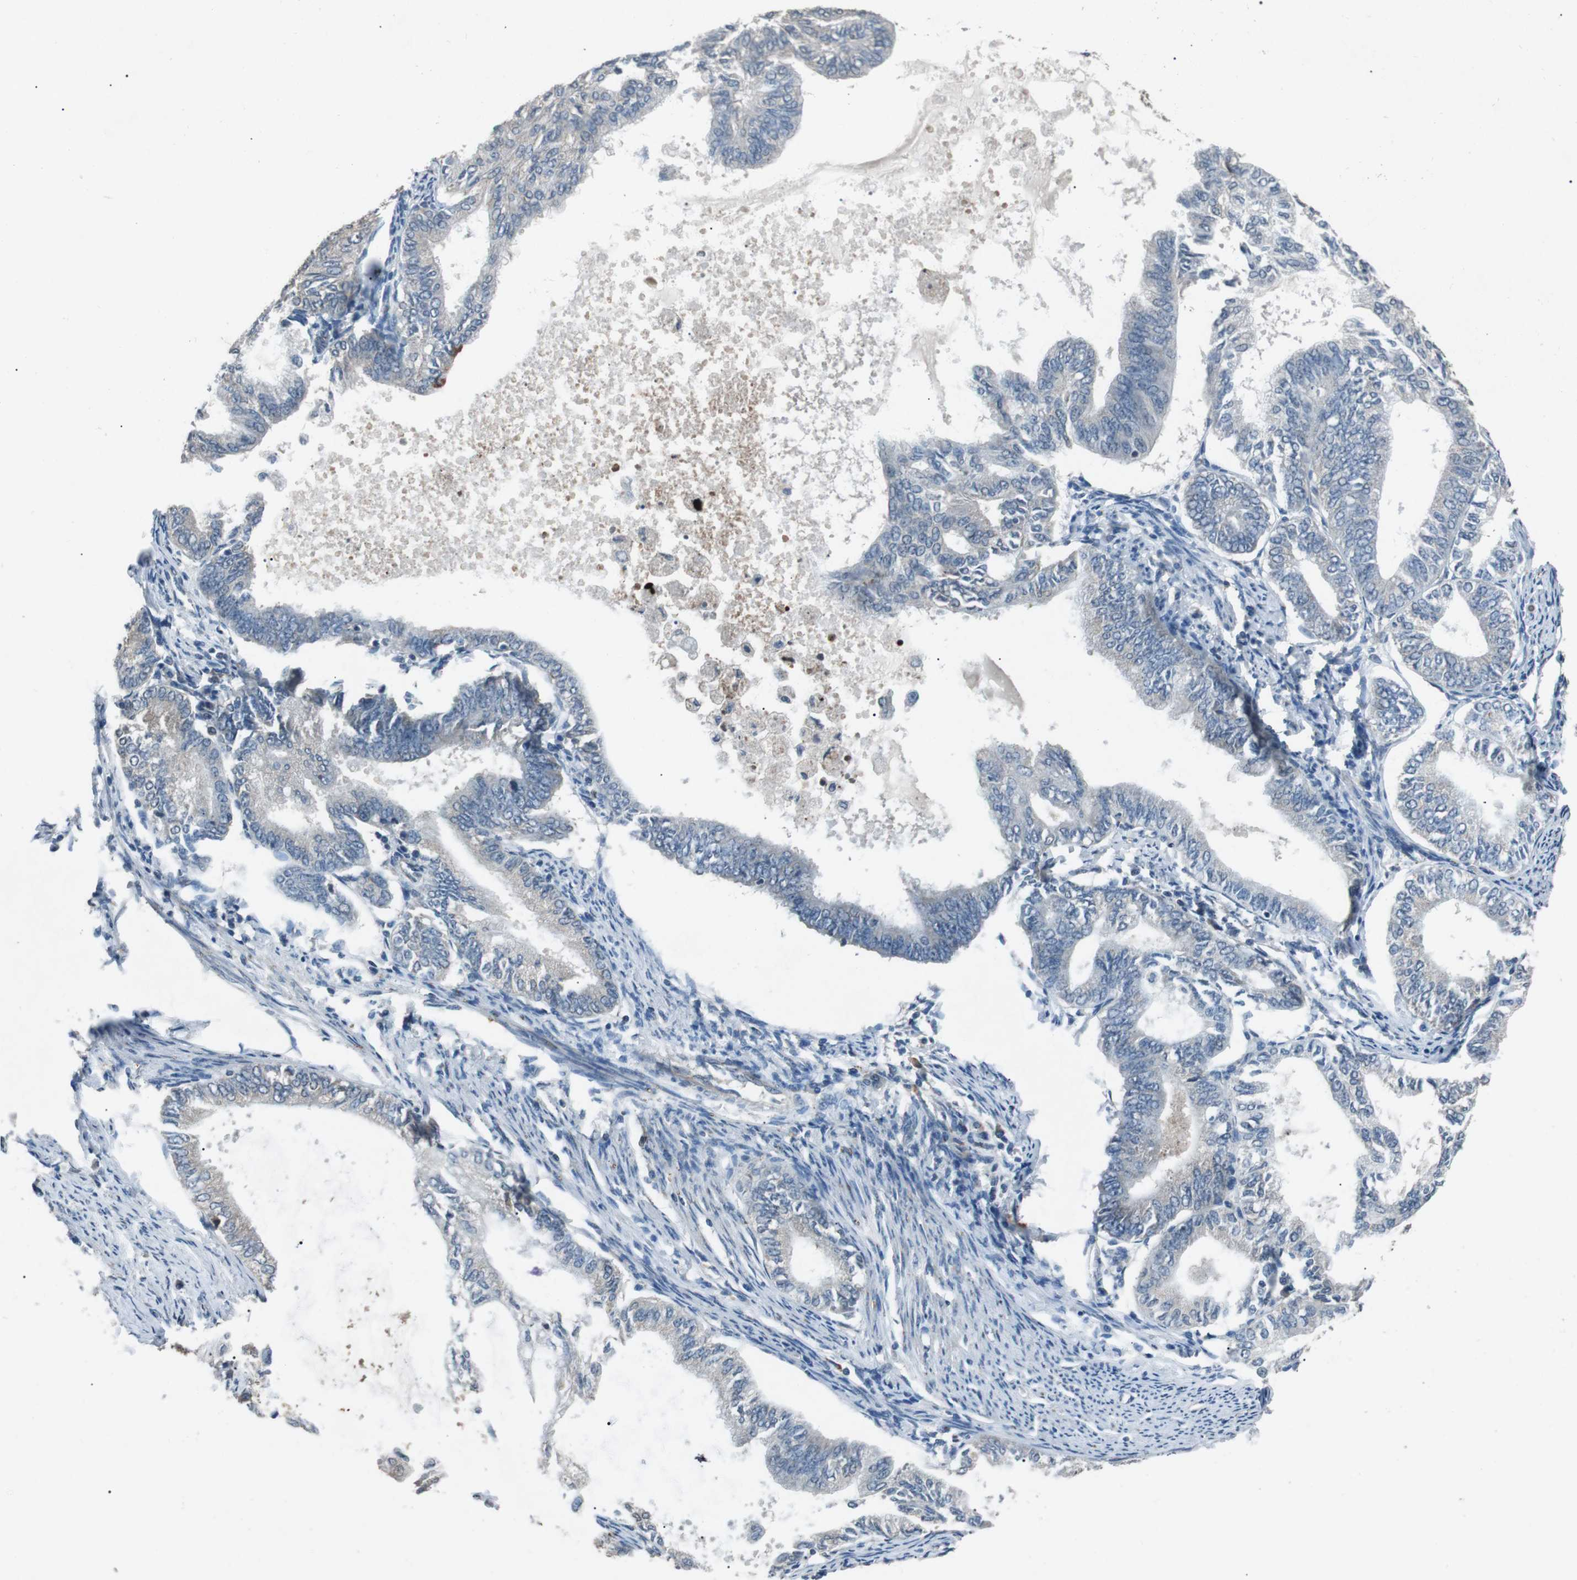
{"staining": {"intensity": "negative", "quantity": "none", "location": "none"}, "tissue": "endometrial cancer", "cell_type": "Tumor cells", "image_type": "cancer", "snomed": [{"axis": "morphology", "description": "Adenocarcinoma, NOS"}, {"axis": "topography", "description": "Endometrium"}], "caption": "IHC histopathology image of neoplastic tissue: endometrial cancer (adenocarcinoma) stained with DAB shows no significant protein staining in tumor cells.", "gene": "NEK7", "patient": {"sex": "female", "age": 86}}